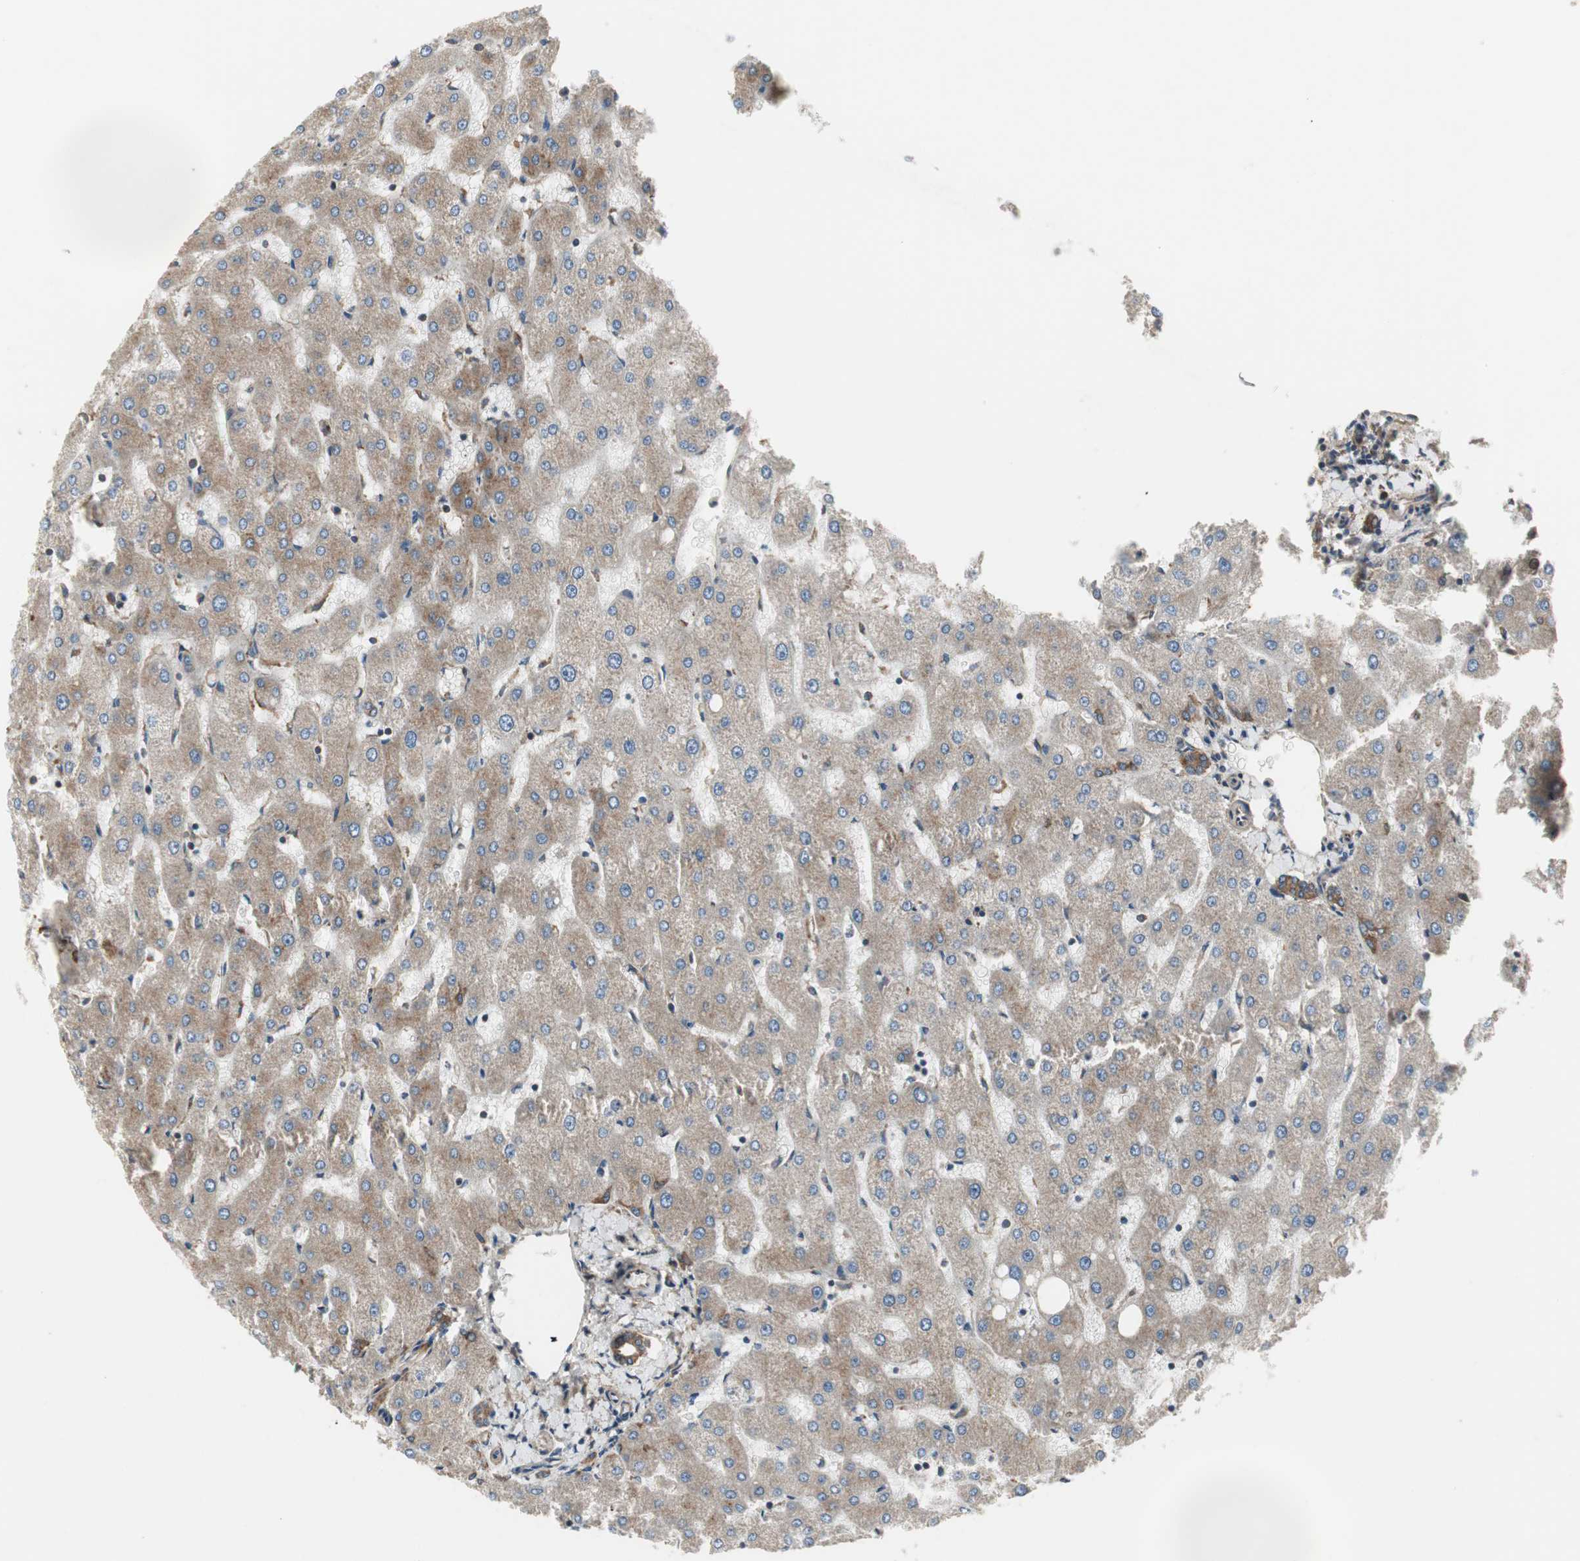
{"staining": {"intensity": "strong", "quantity": ">75%", "location": "cytoplasmic/membranous"}, "tissue": "liver", "cell_type": "Cholangiocytes", "image_type": "normal", "snomed": [{"axis": "morphology", "description": "Normal tissue, NOS"}, {"axis": "topography", "description": "Liver"}], "caption": "An immunohistochemistry image of unremarkable tissue is shown. Protein staining in brown shows strong cytoplasmic/membranous positivity in liver within cholangiocytes.", "gene": "H6PD", "patient": {"sex": "male", "age": 67}}